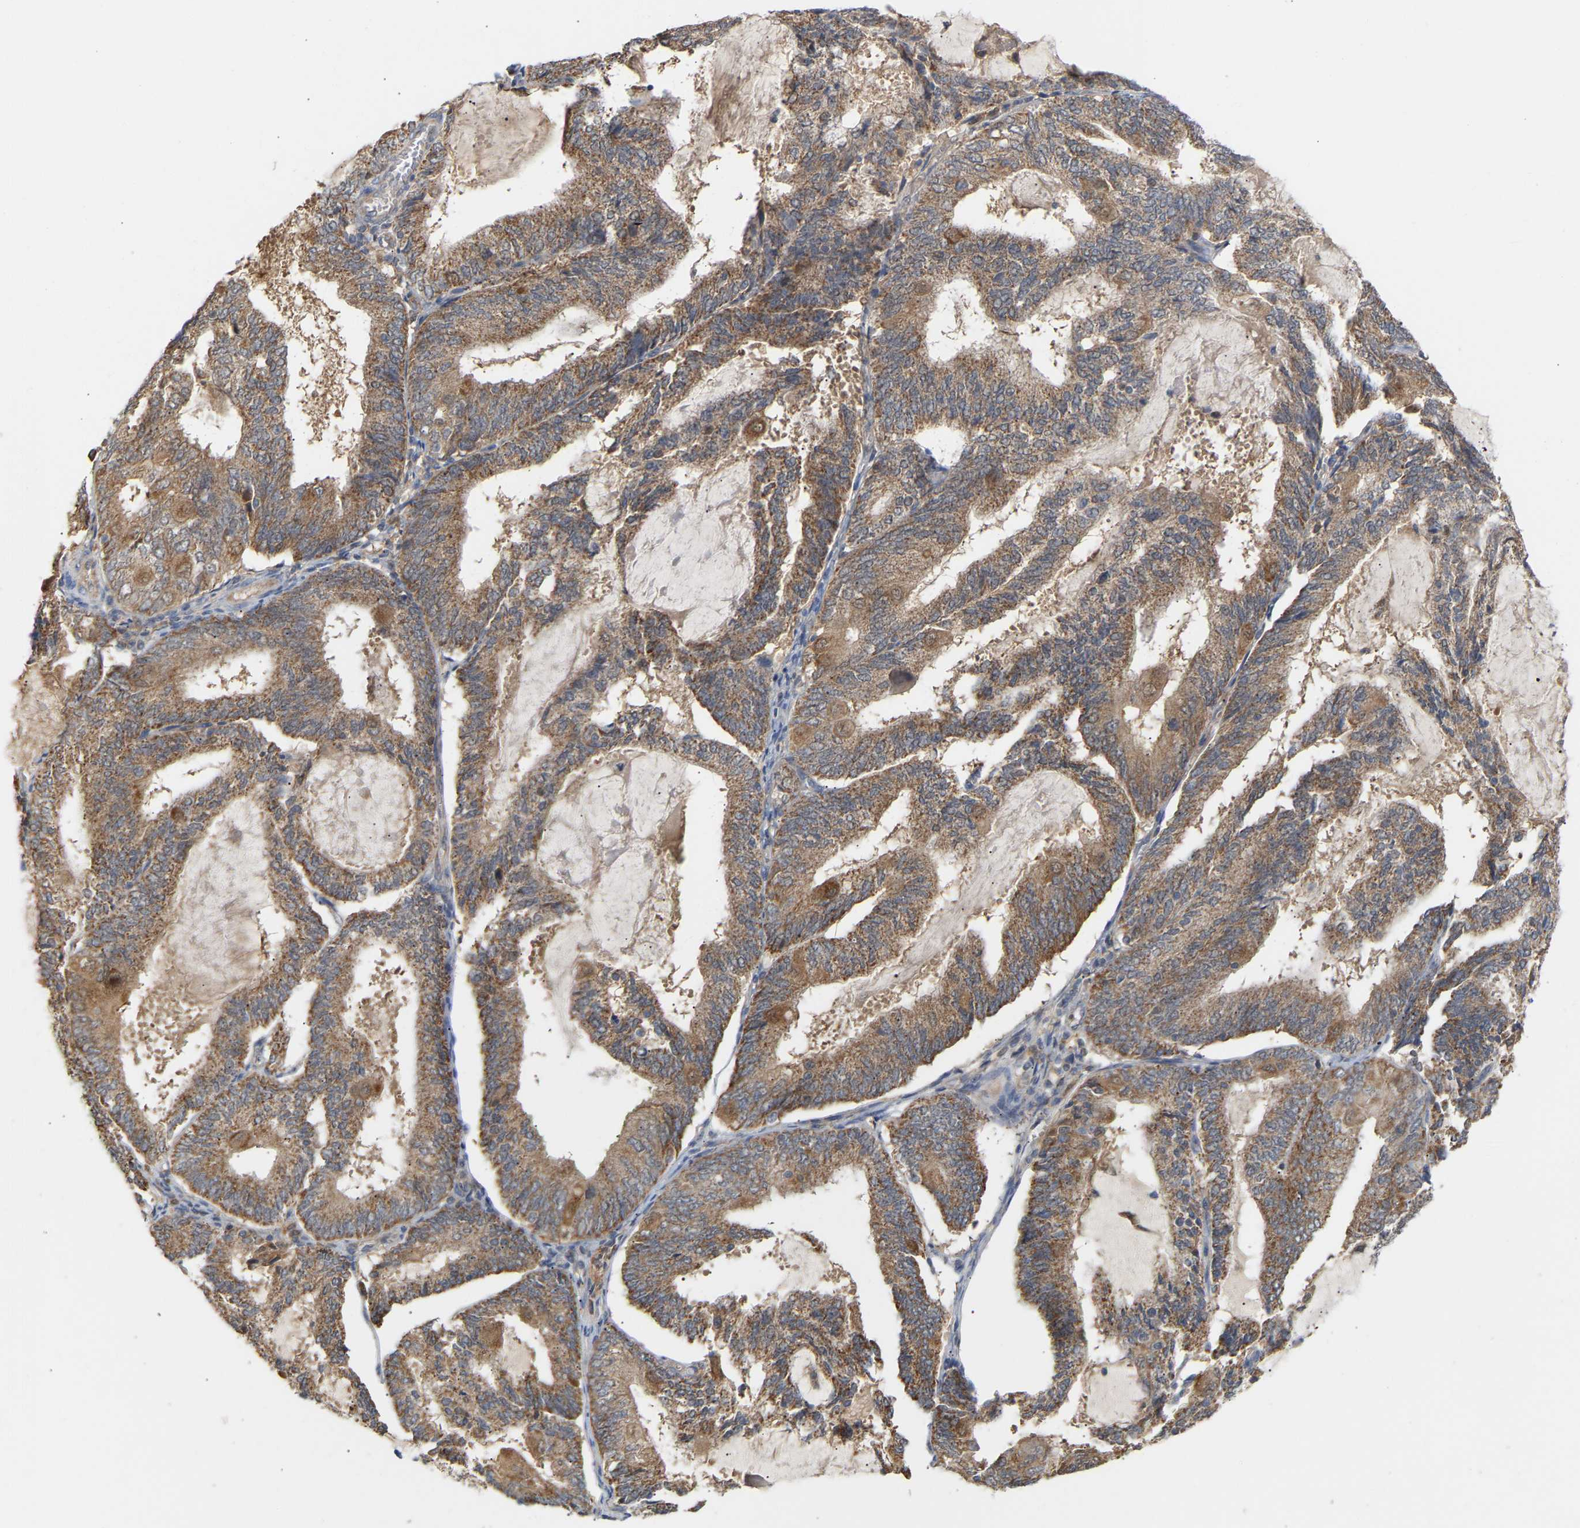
{"staining": {"intensity": "moderate", "quantity": ">75%", "location": "cytoplasmic/membranous"}, "tissue": "endometrial cancer", "cell_type": "Tumor cells", "image_type": "cancer", "snomed": [{"axis": "morphology", "description": "Adenocarcinoma, NOS"}, {"axis": "topography", "description": "Endometrium"}], "caption": "The histopathology image displays staining of endometrial adenocarcinoma, revealing moderate cytoplasmic/membranous protein expression (brown color) within tumor cells.", "gene": "TPMT", "patient": {"sex": "female", "age": 81}}